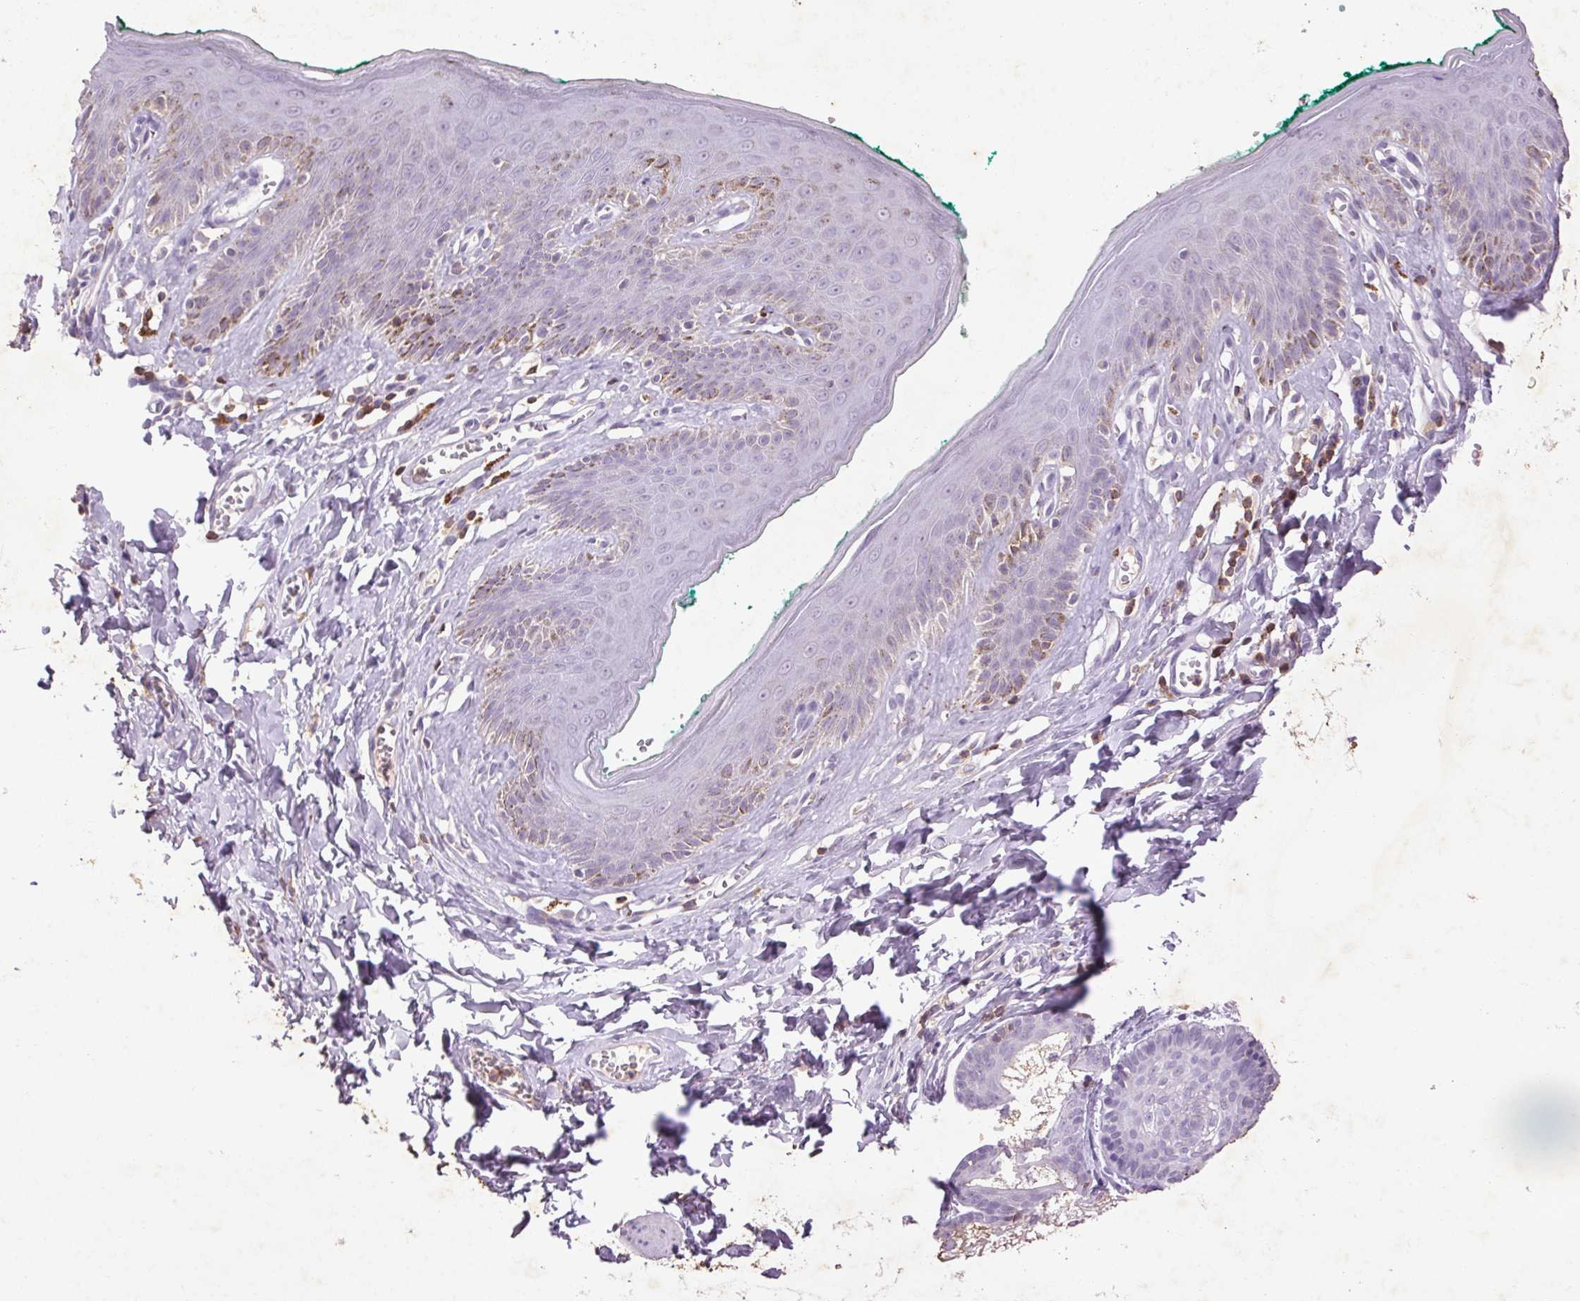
{"staining": {"intensity": "negative", "quantity": "none", "location": "none"}, "tissue": "skin", "cell_type": "Epidermal cells", "image_type": "normal", "snomed": [{"axis": "morphology", "description": "Normal tissue, NOS"}, {"axis": "topography", "description": "Vulva"}, {"axis": "topography", "description": "Peripheral nerve tissue"}], "caption": "DAB (3,3'-diaminobenzidine) immunohistochemical staining of normal human skin reveals no significant positivity in epidermal cells. (DAB (3,3'-diaminobenzidine) immunohistochemistry (IHC) with hematoxylin counter stain).", "gene": "FNDC7", "patient": {"sex": "female", "age": 66}}